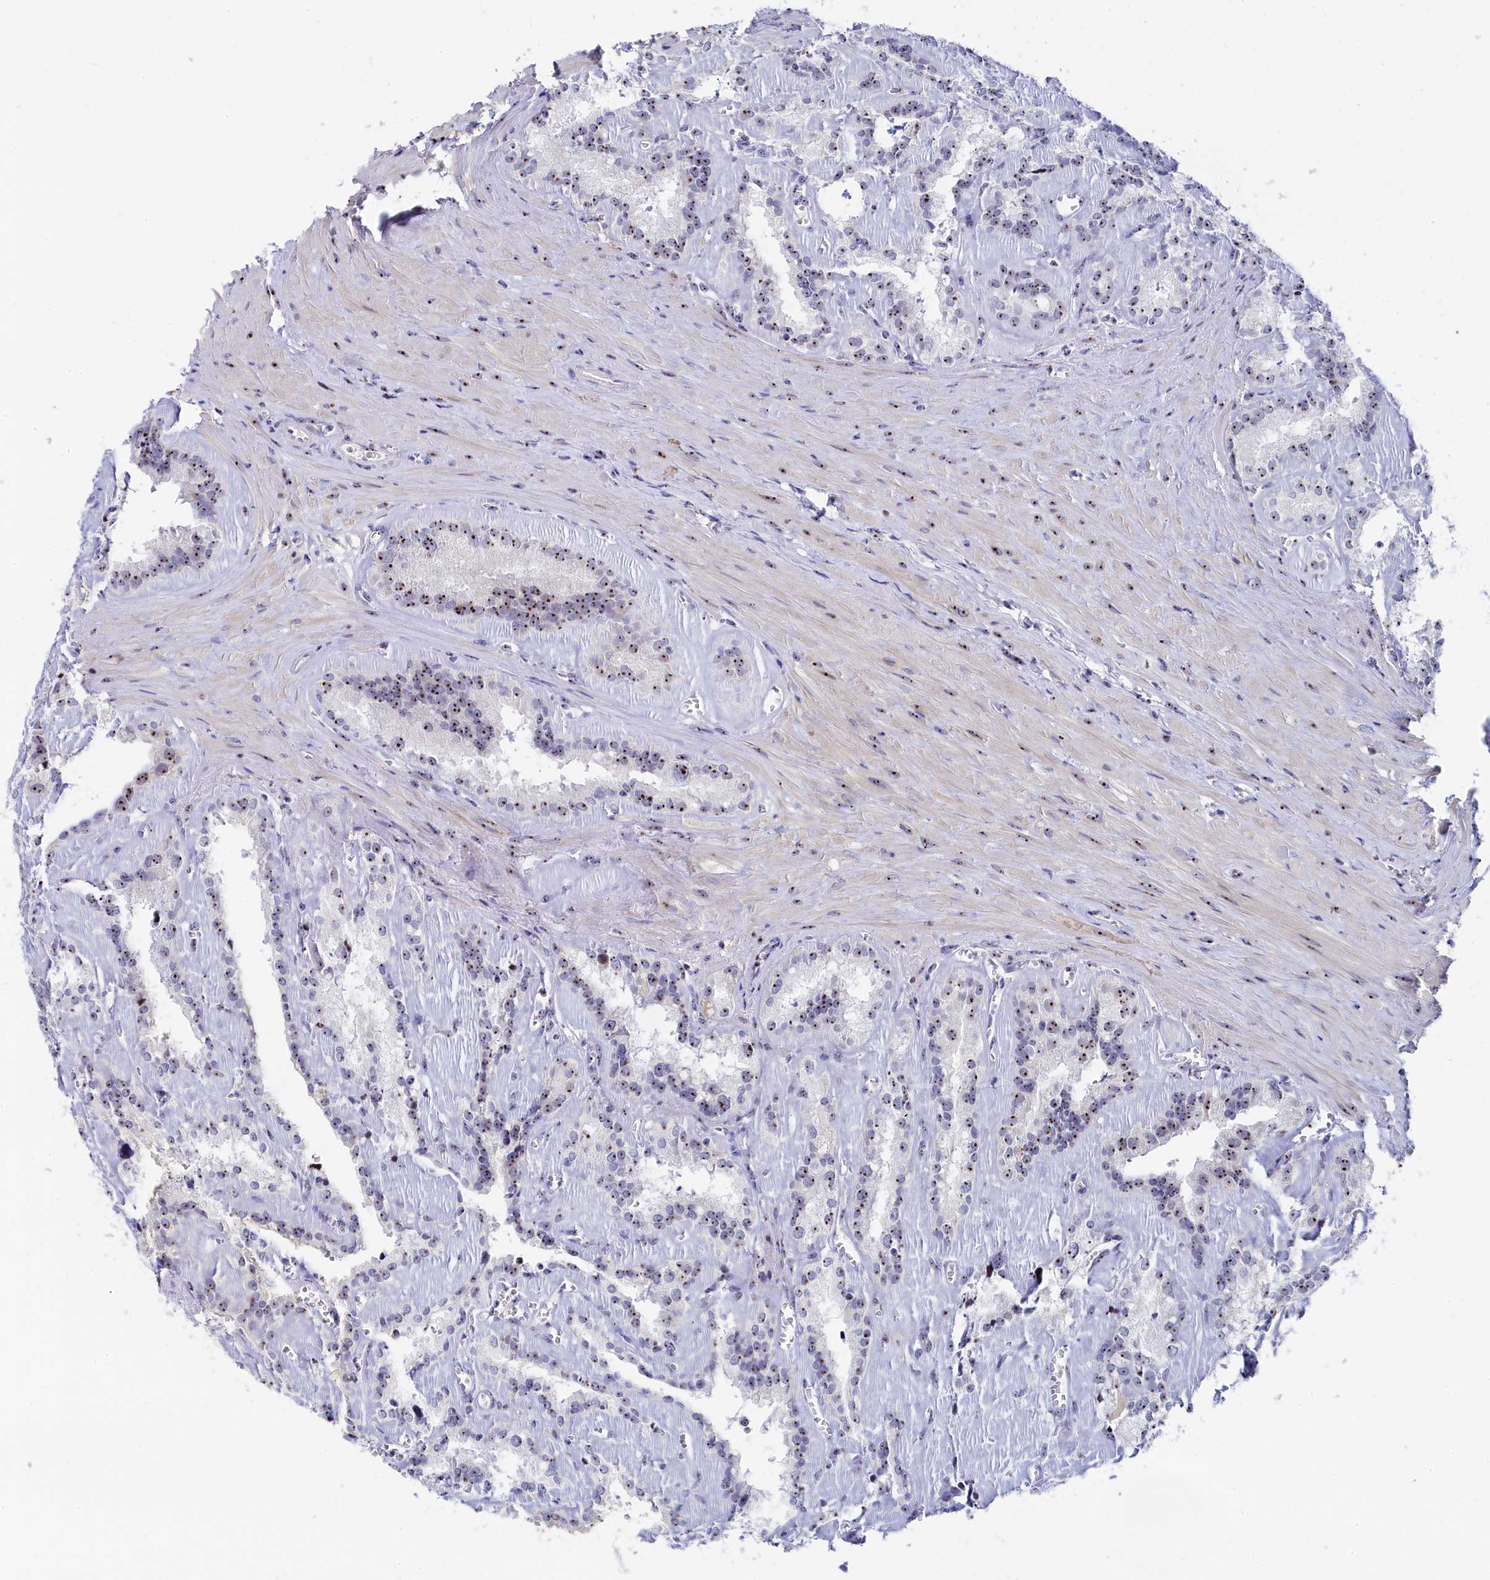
{"staining": {"intensity": "strong", "quantity": "25%-75%", "location": "nuclear"}, "tissue": "seminal vesicle", "cell_type": "Glandular cells", "image_type": "normal", "snomed": [{"axis": "morphology", "description": "Normal tissue, NOS"}, {"axis": "topography", "description": "Prostate"}, {"axis": "topography", "description": "Seminal veicle"}], "caption": "Immunohistochemistry of benign human seminal vesicle demonstrates high levels of strong nuclear expression in approximately 25%-75% of glandular cells.", "gene": "RSL1D1", "patient": {"sex": "male", "age": 59}}